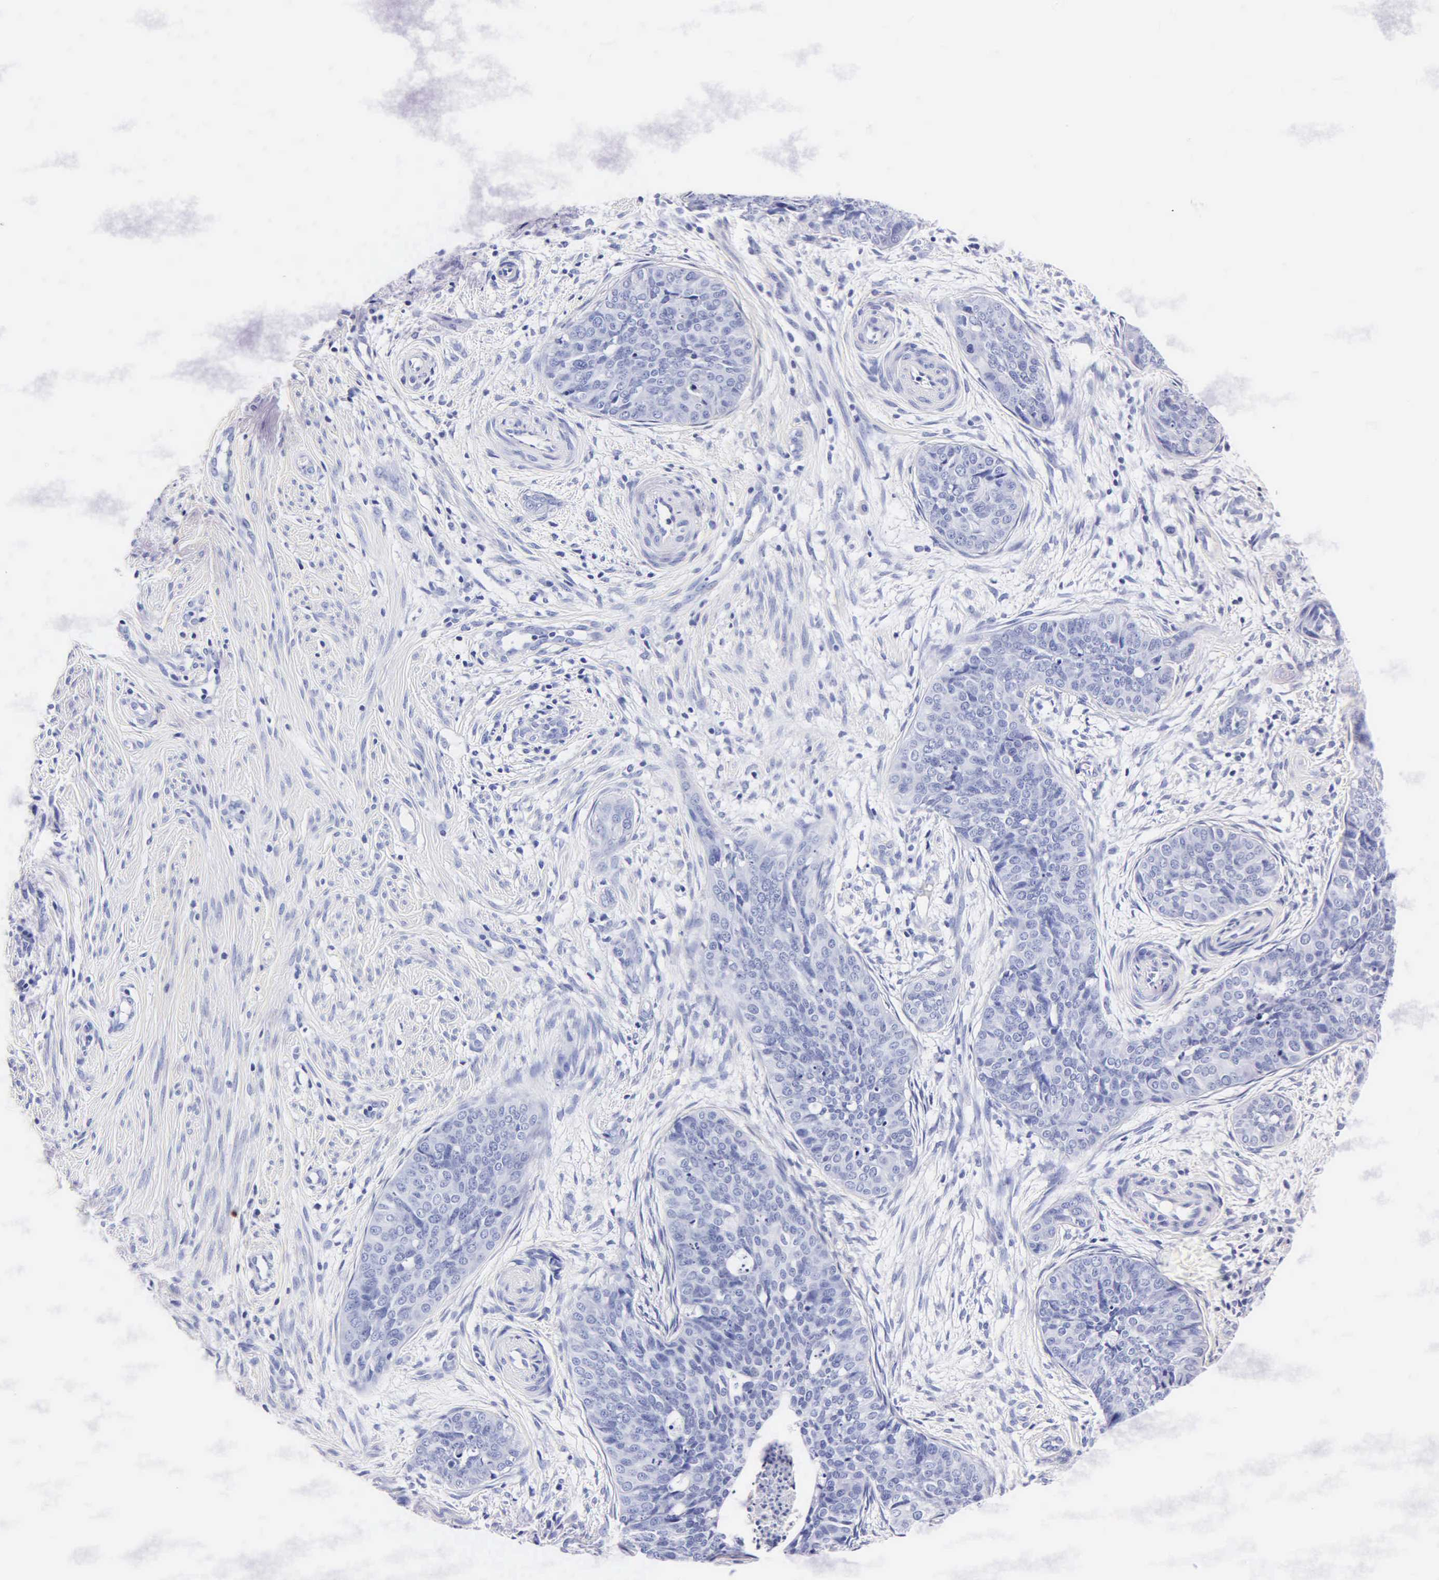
{"staining": {"intensity": "negative", "quantity": "none", "location": "none"}, "tissue": "cervical cancer", "cell_type": "Tumor cells", "image_type": "cancer", "snomed": [{"axis": "morphology", "description": "Squamous cell carcinoma, NOS"}, {"axis": "topography", "description": "Cervix"}], "caption": "Tumor cells are negative for brown protein staining in cervical cancer.", "gene": "MB", "patient": {"sex": "female", "age": 34}}